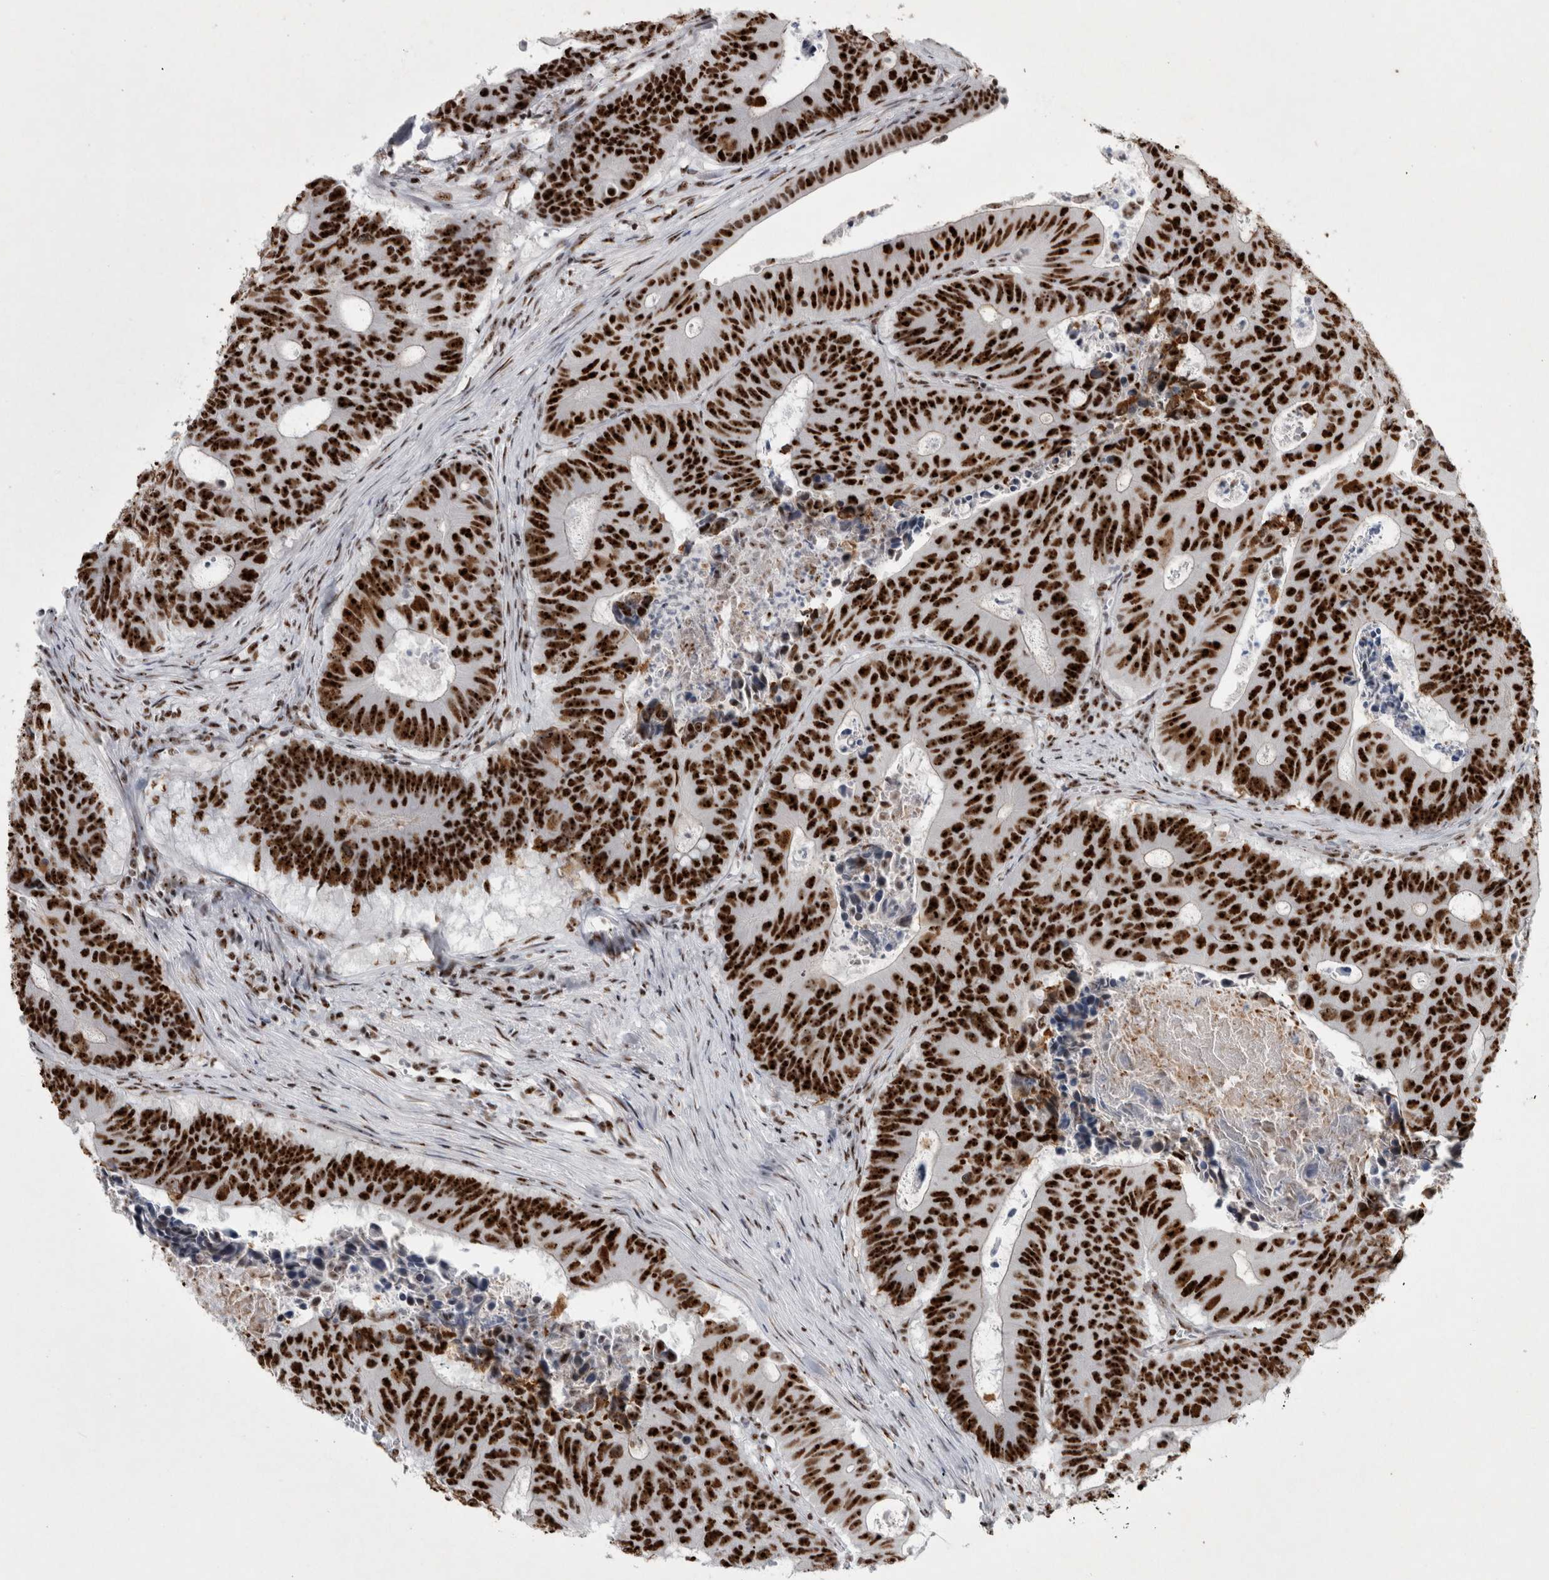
{"staining": {"intensity": "strong", "quantity": ">75%", "location": "nuclear"}, "tissue": "colorectal cancer", "cell_type": "Tumor cells", "image_type": "cancer", "snomed": [{"axis": "morphology", "description": "Adenocarcinoma, NOS"}, {"axis": "topography", "description": "Colon"}], "caption": "An IHC image of neoplastic tissue is shown. Protein staining in brown shows strong nuclear positivity in adenocarcinoma (colorectal) within tumor cells.", "gene": "NCL", "patient": {"sex": "male", "age": 87}}